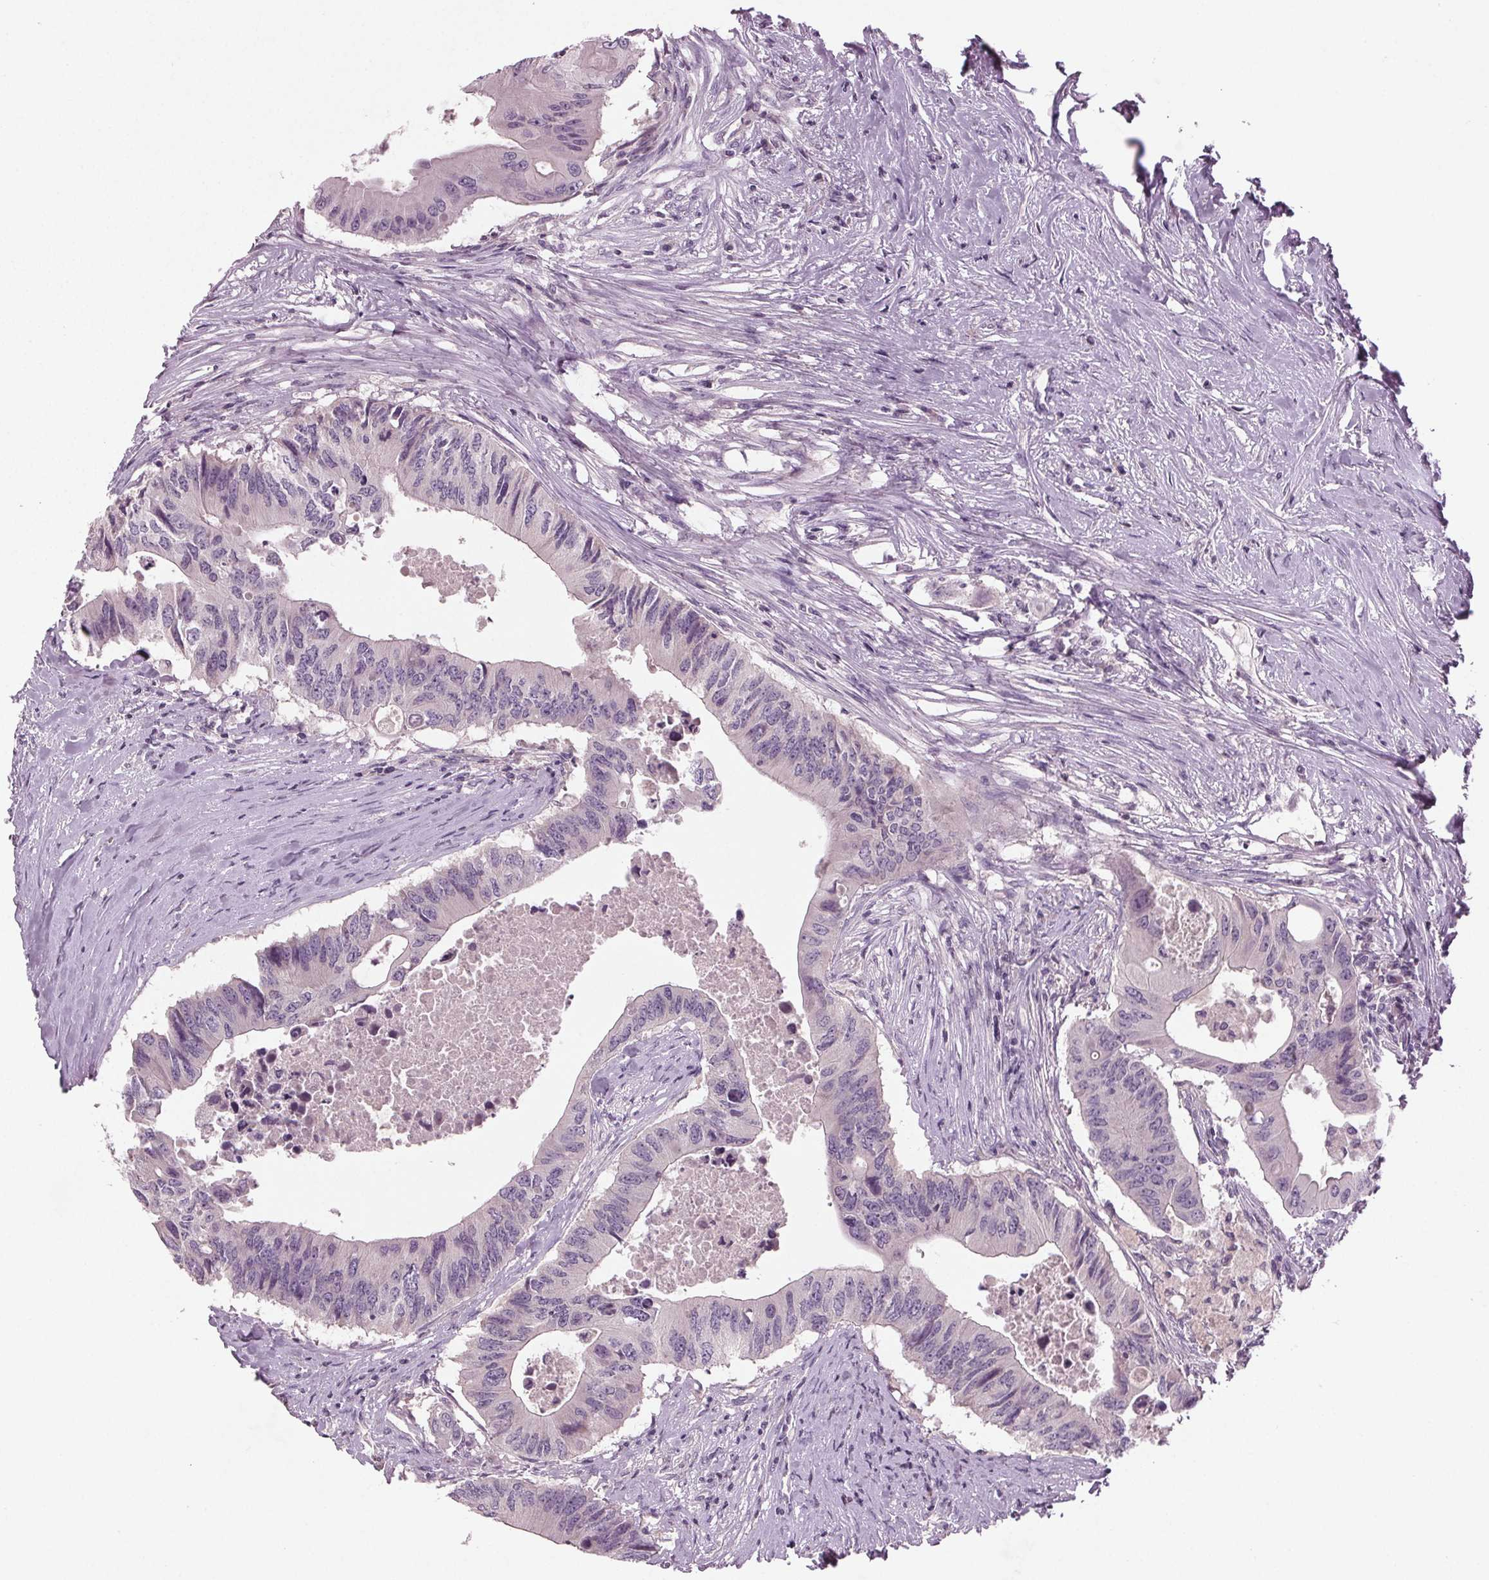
{"staining": {"intensity": "negative", "quantity": "none", "location": "none"}, "tissue": "colorectal cancer", "cell_type": "Tumor cells", "image_type": "cancer", "snomed": [{"axis": "morphology", "description": "Adenocarcinoma, NOS"}, {"axis": "topography", "description": "Colon"}], "caption": "A photomicrograph of adenocarcinoma (colorectal) stained for a protein exhibits no brown staining in tumor cells.", "gene": "BHLHE22", "patient": {"sex": "male", "age": 71}}